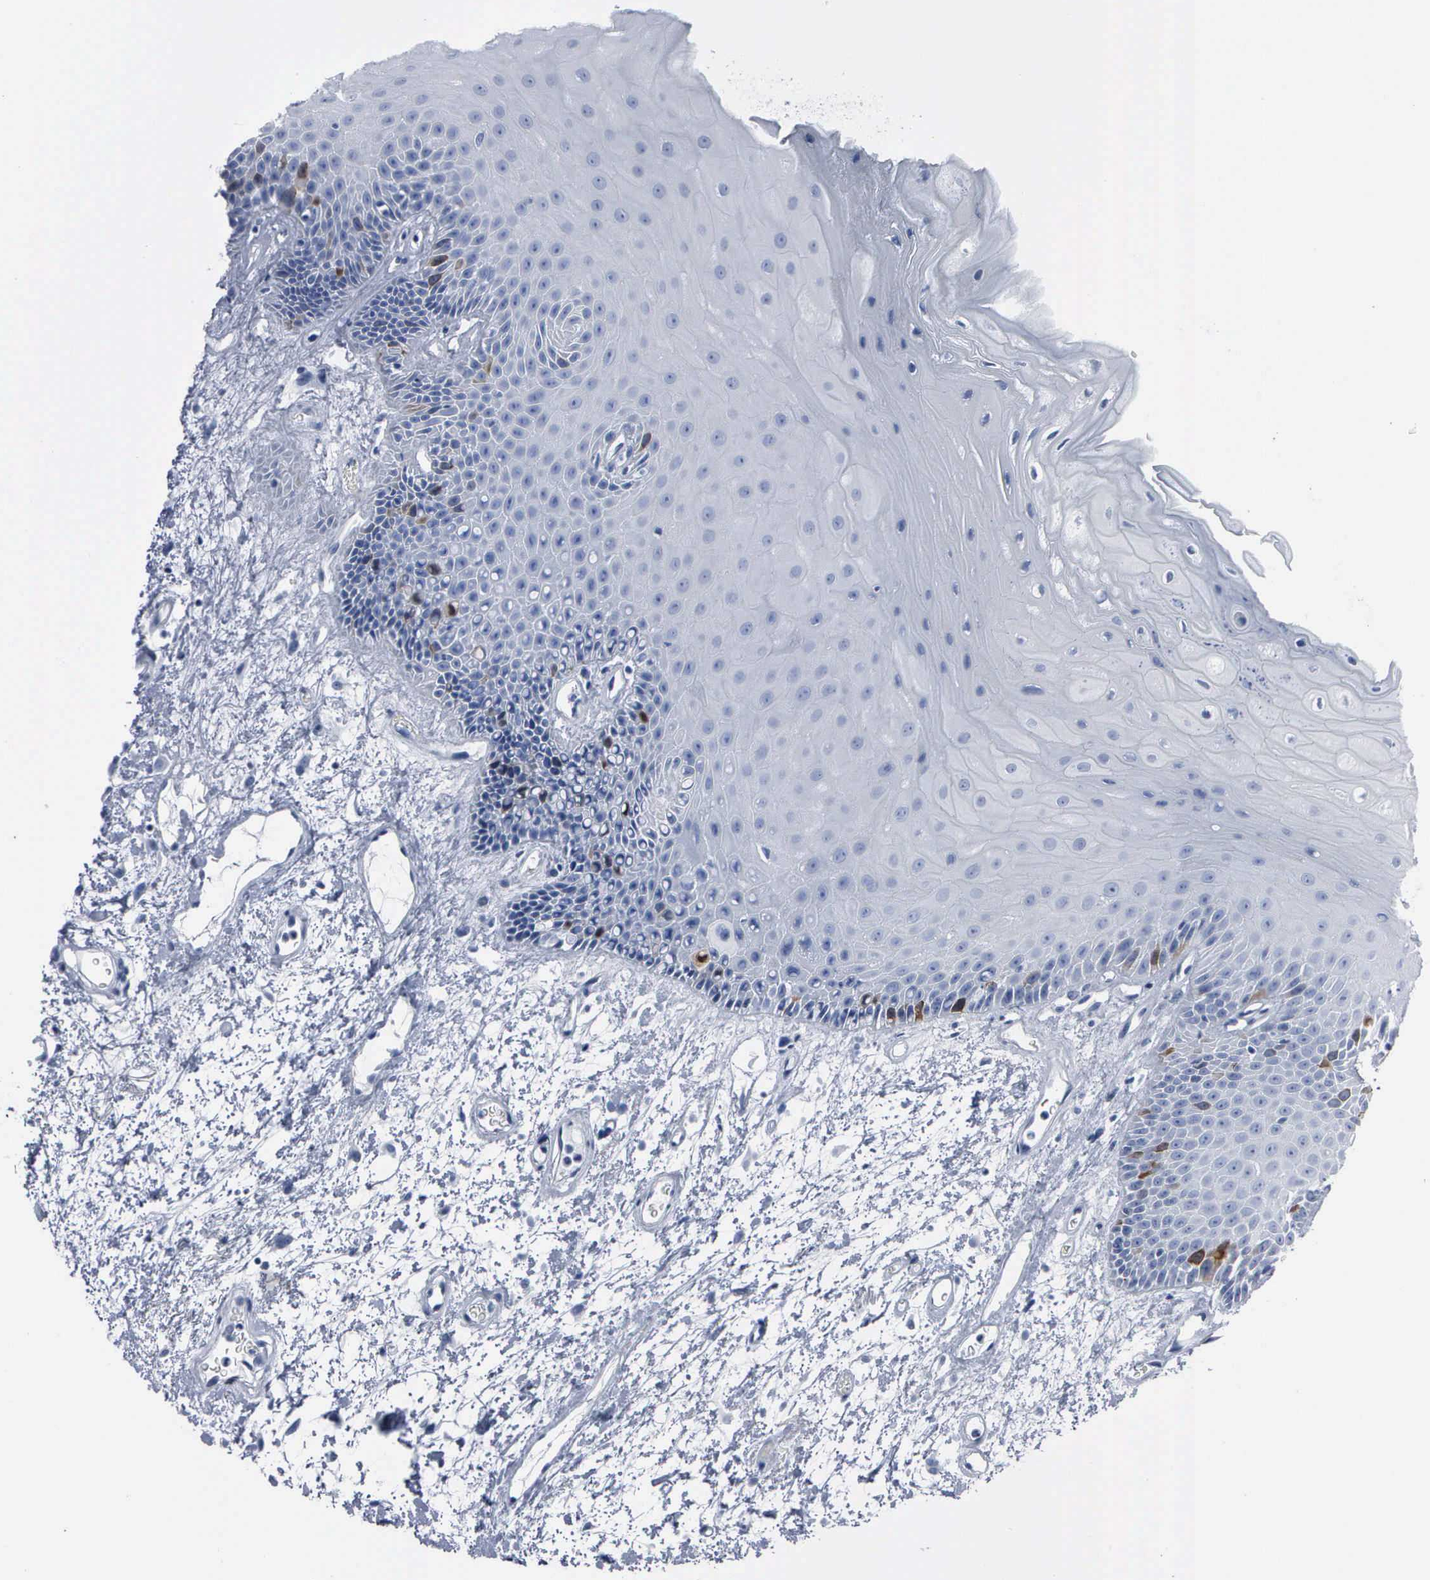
{"staining": {"intensity": "moderate", "quantity": "<25%", "location": "cytoplasmic/membranous"}, "tissue": "oral mucosa", "cell_type": "Squamous epithelial cells", "image_type": "normal", "snomed": [{"axis": "morphology", "description": "Normal tissue, NOS"}, {"axis": "topography", "description": "Oral tissue"}], "caption": "The image exhibits immunohistochemical staining of unremarkable oral mucosa. There is moderate cytoplasmic/membranous positivity is identified in about <25% of squamous epithelial cells. Nuclei are stained in blue.", "gene": "CCNB1", "patient": {"sex": "female", "age": 79}}